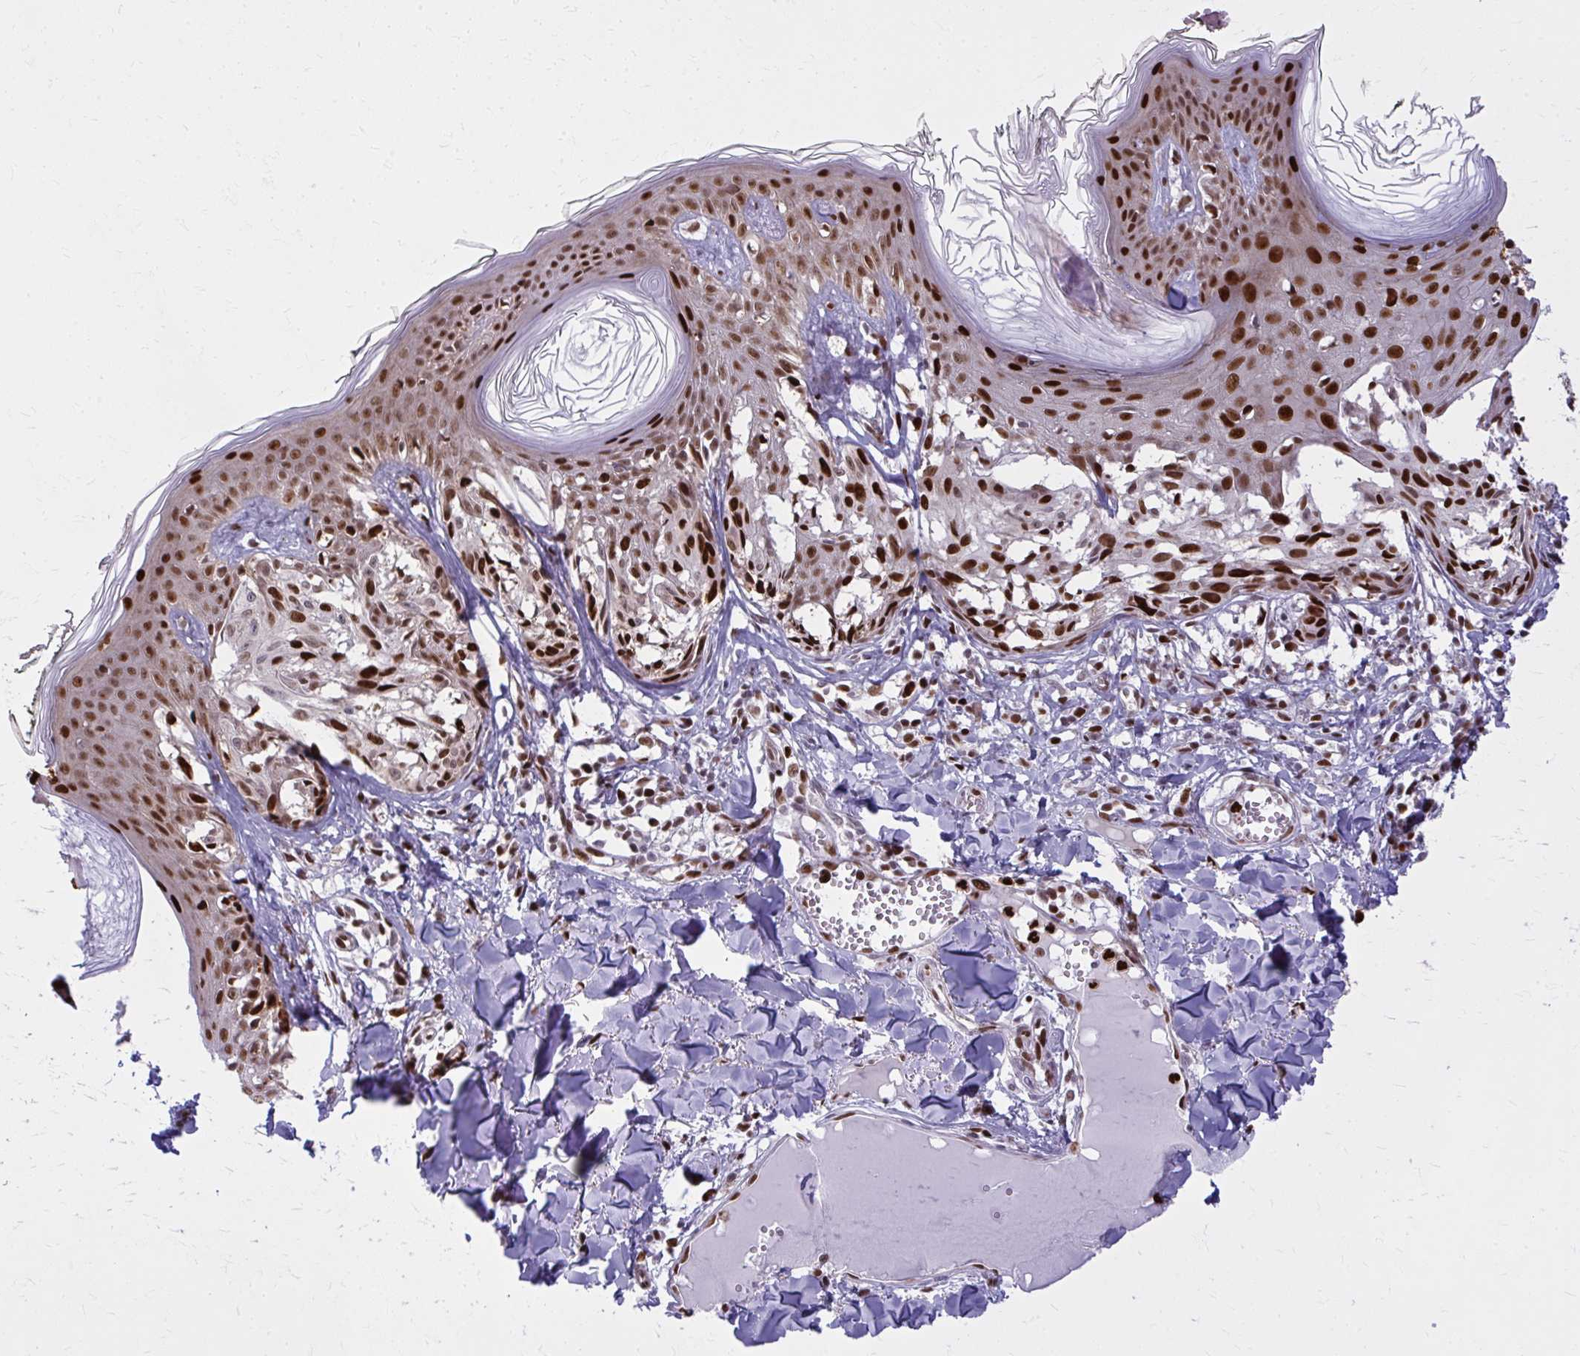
{"staining": {"intensity": "strong", "quantity": ">75%", "location": "nuclear"}, "tissue": "melanoma", "cell_type": "Tumor cells", "image_type": "cancer", "snomed": [{"axis": "morphology", "description": "Malignant melanoma, NOS"}, {"axis": "topography", "description": "Skin"}], "caption": "High-power microscopy captured an IHC image of melanoma, revealing strong nuclear staining in about >75% of tumor cells.", "gene": "ZNF559", "patient": {"sex": "female", "age": 43}}